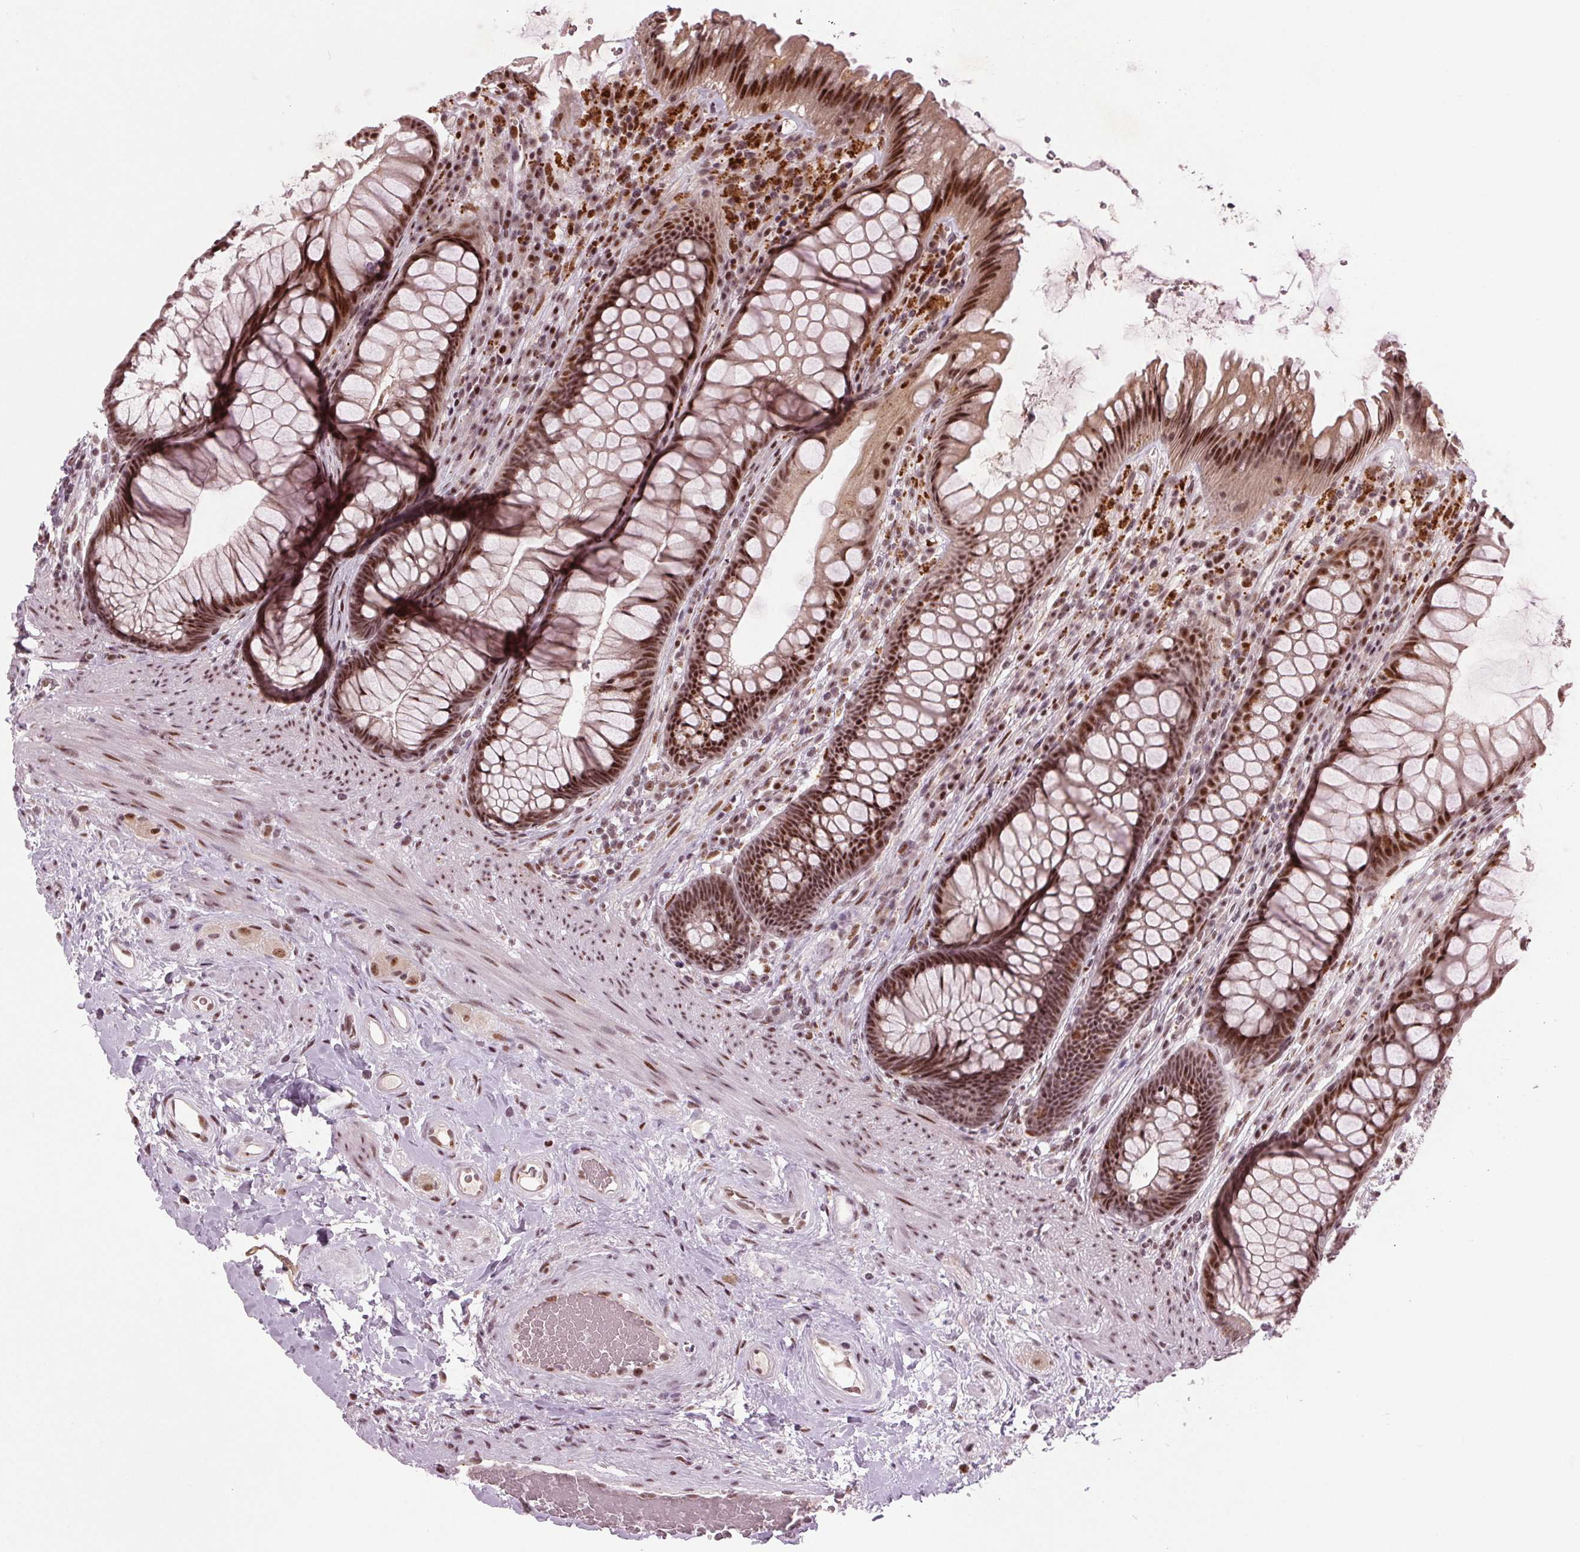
{"staining": {"intensity": "strong", "quantity": ">75%", "location": "nuclear"}, "tissue": "rectum", "cell_type": "Glandular cells", "image_type": "normal", "snomed": [{"axis": "morphology", "description": "Normal tissue, NOS"}, {"axis": "topography", "description": "Rectum"}], "caption": "Immunohistochemical staining of benign rectum reveals strong nuclear protein expression in about >75% of glandular cells.", "gene": "TTC34", "patient": {"sex": "male", "age": 53}}